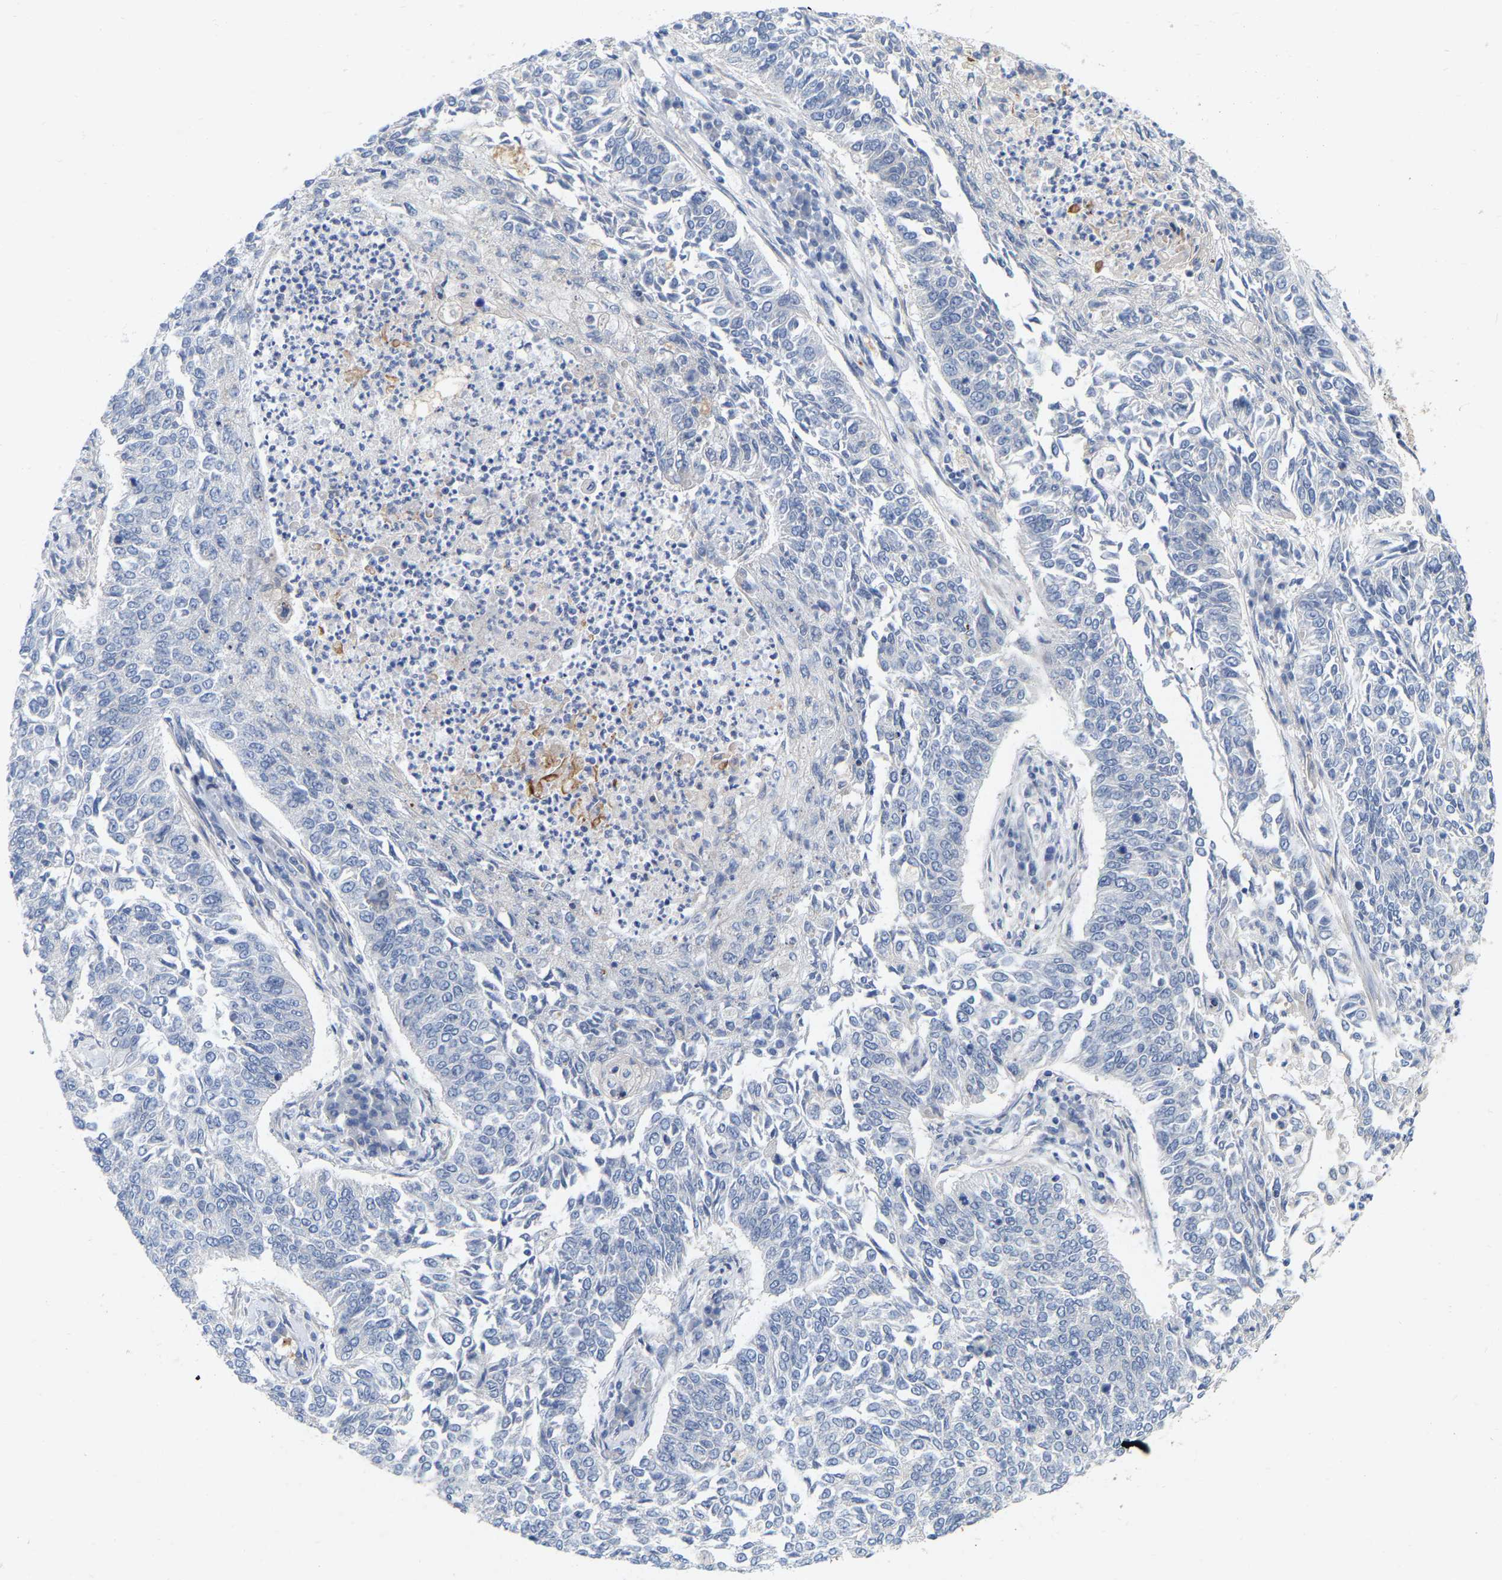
{"staining": {"intensity": "negative", "quantity": "none", "location": "none"}, "tissue": "lung cancer", "cell_type": "Tumor cells", "image_type": "cancer", "snomed": [{"axis": "morphology", "description": "Normal tissue, NOS"}, {"axis": "morphology", "description": "Squamous cell carcinoma, NOS"}, {"axis": "topography", "description": "Cartilage tissue"}, {"axis": "topography", "description": "Bronchus"}, {"axis": "topography", "description": "Lung"}], "caption": "Lung cancer was stained to show a protein in brown. There is no significant staining in tumor cells.", "gene": "WIPI2", "patient": {"sex": "female", "age": 49}}